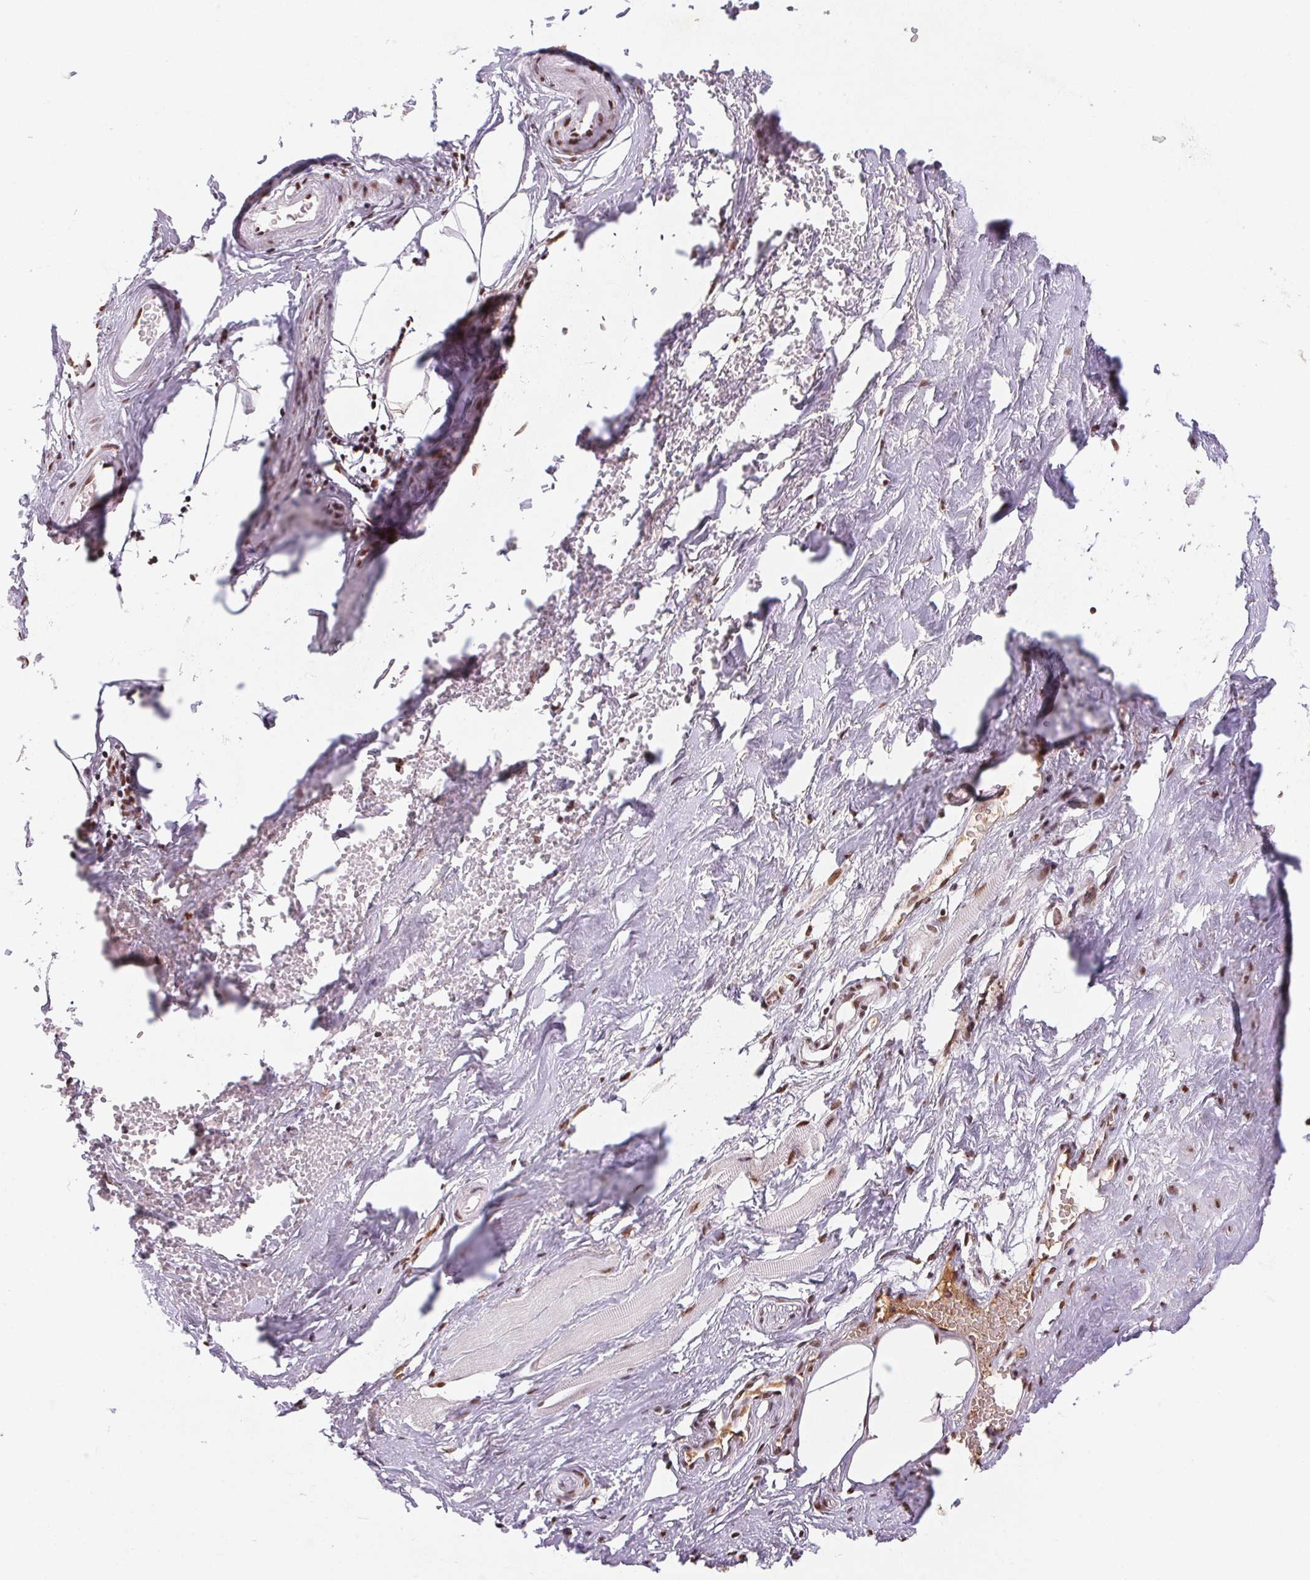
{"staining": {"intensity": "moderate", "quantity": "<25%", "location": "nuclear"}, "tissue": "adipose tissue", "cell_type": "Adipocytes", "image_type": "normal", "snomed": [{"axis": "morphology", "description": "Normal tissue, NOS"}, {"axis": "topography", "description": "Prostate"}, {"axis": "topography", "description": "Peripheral nerve tissue"}], "caption": "Protein staining of benign adipose tissue shows moderate nuclear staining in approximately <25% of adipocytes. (DAB IHC, brown staining for protein, blue staining for nuclei).", "gene": "SNRPG", "patient": {"sex": "male", "age": 55}}